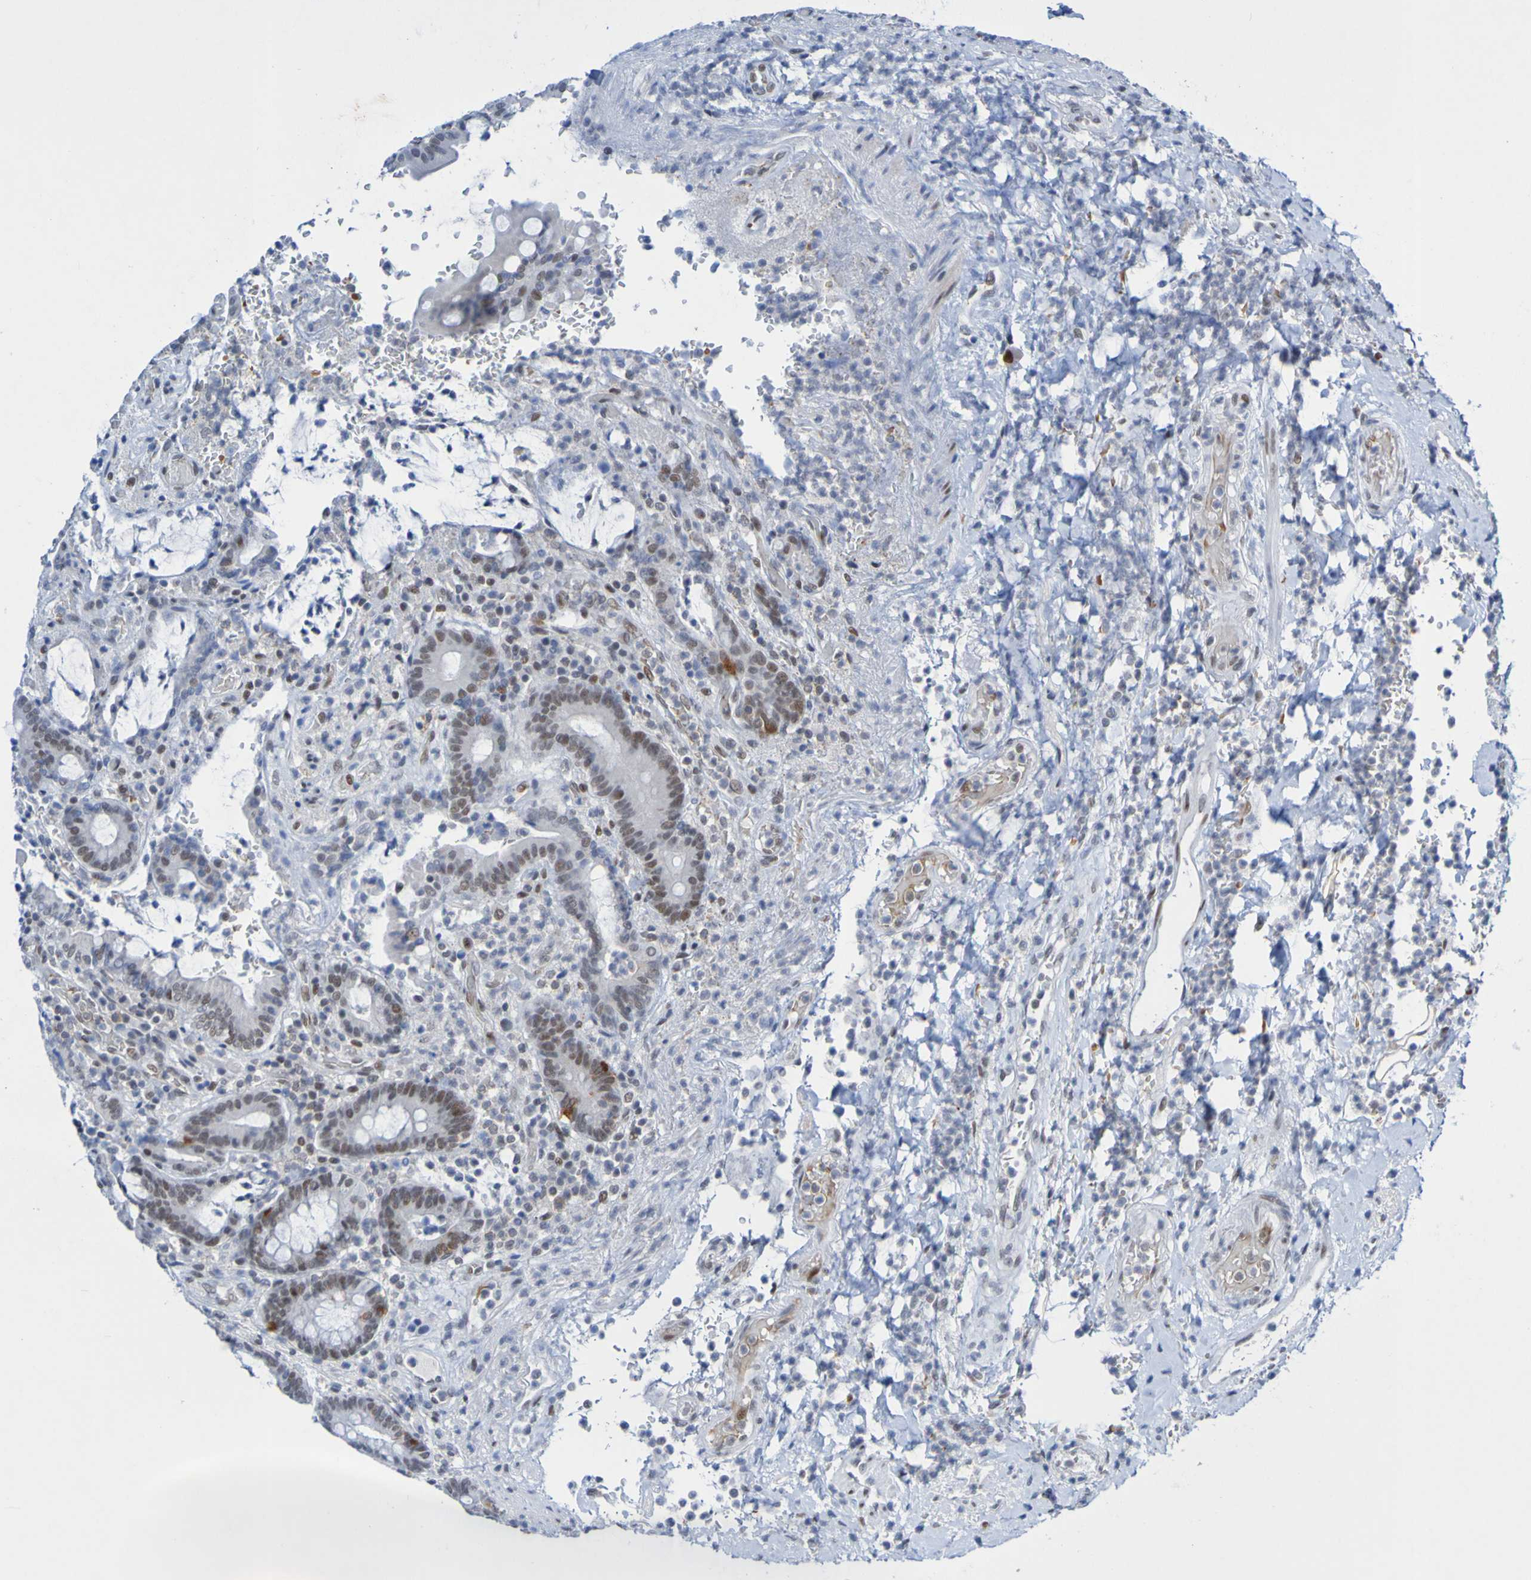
{"staining": {"intensity": "moderate", "quantity": "<25%", "location": "cytoplasmic/membranous,nuclear"}, "tissue": "stomach", "cell_type": "Glandular cells", "image_type": "normal", "snomed": [{"axis": "morphology", "description": "Normal tissue, NOS"}, {"axis": "topography", "description": "Stomach, upper"}], "caption": "A histopathology image showing moderate cytoplasmic/membranous,nuclear expression in approximately <25% of glandular cells in normal stomach, as visualized by brown immunohistochemical staining.", "gene": "PCGF1", "patient": {"sex": "male", "age": 68}}